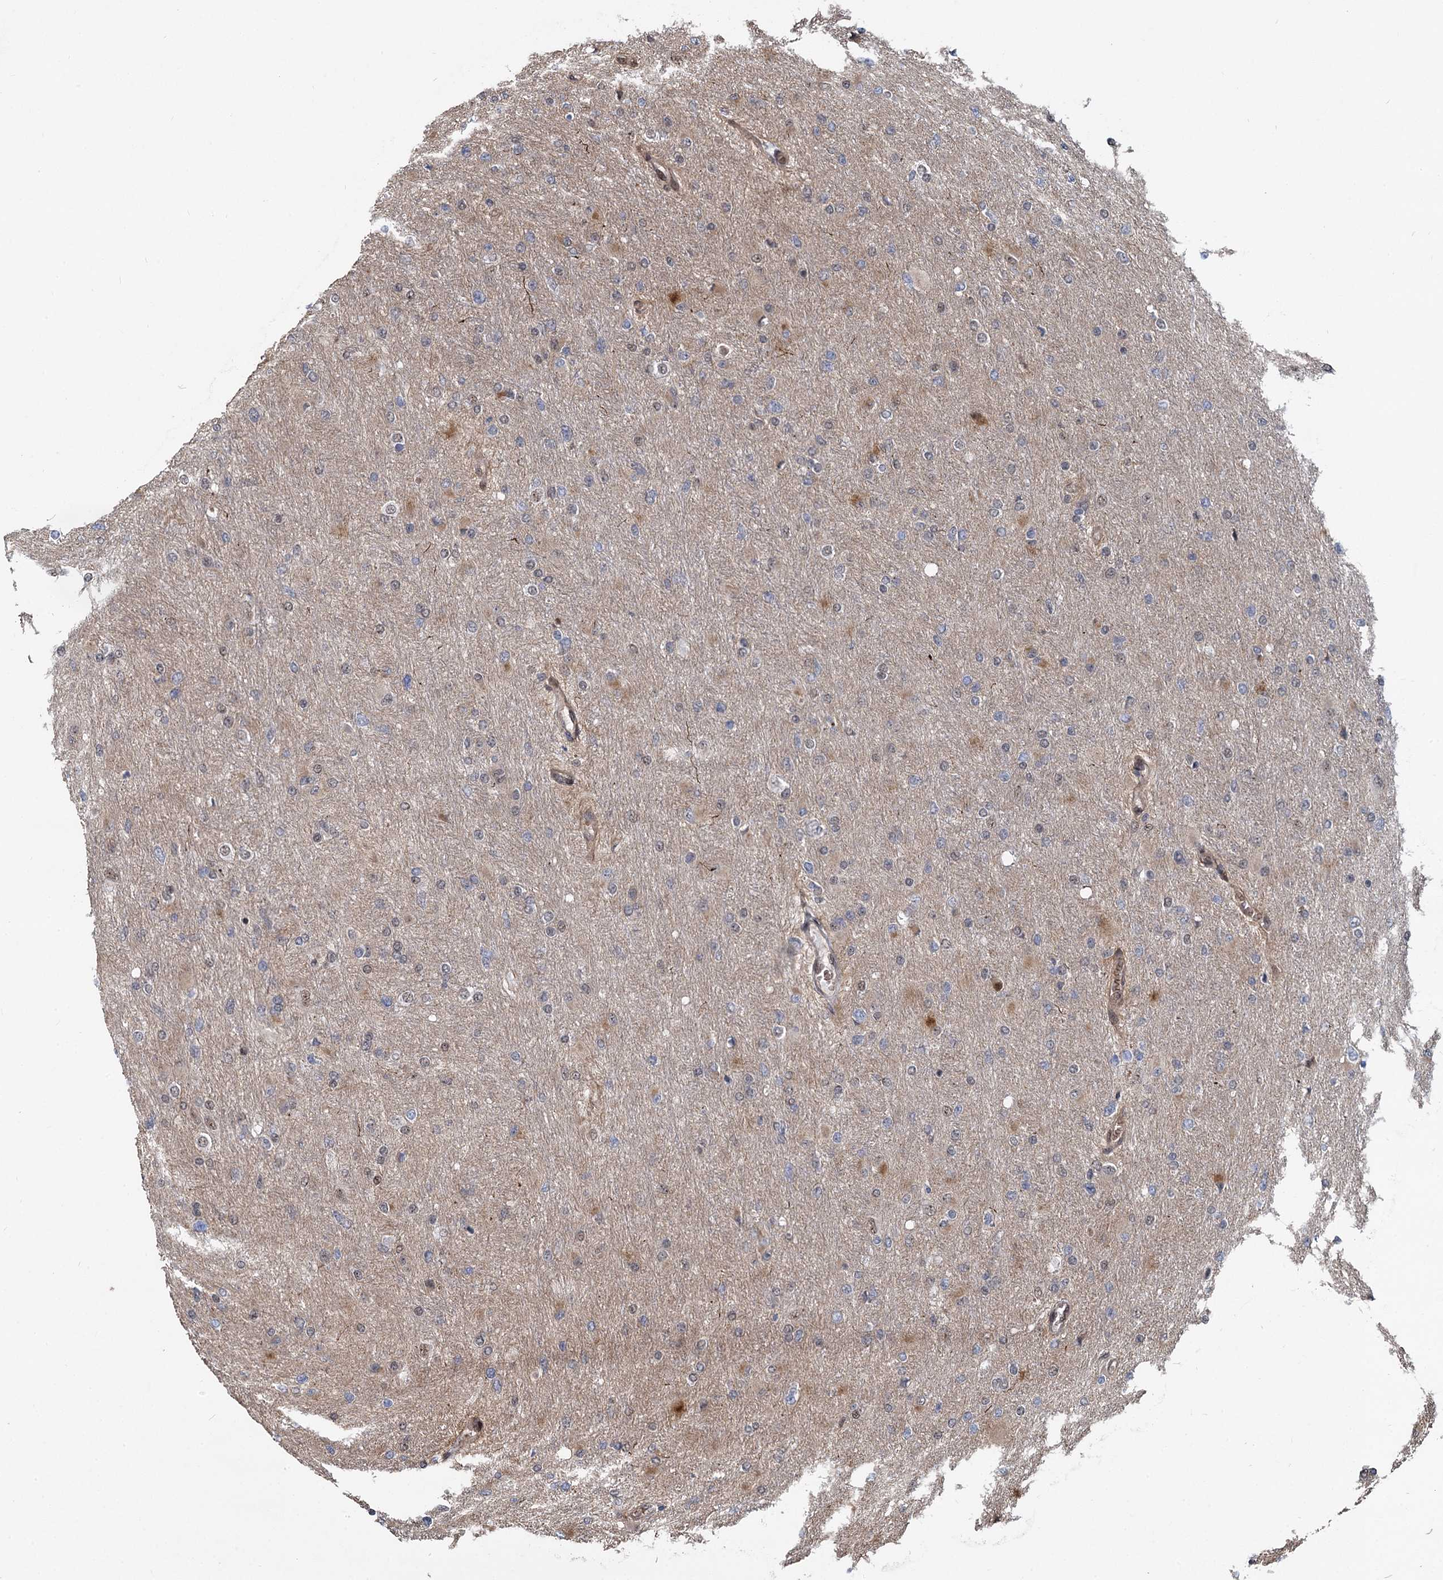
{"staining": {"intensity": "weak", "quantity": "<25%", "location": "cytoplasmic/membranous"}, "tissue": "glioma", "cell_type": "Tumor cells", "image_type": "cancer", "snomed": [{"axis": "morphology", "description": "Glioma, malignant, High grade"}, {"axis": "topography", "description": "Cerebral cortex"}], "caption": "This is an IHC micrograph of human glioma. There is no expression in tumor cells.", "gene": "ANKRD49", "patient": {"sex": "female", "age": 36}}